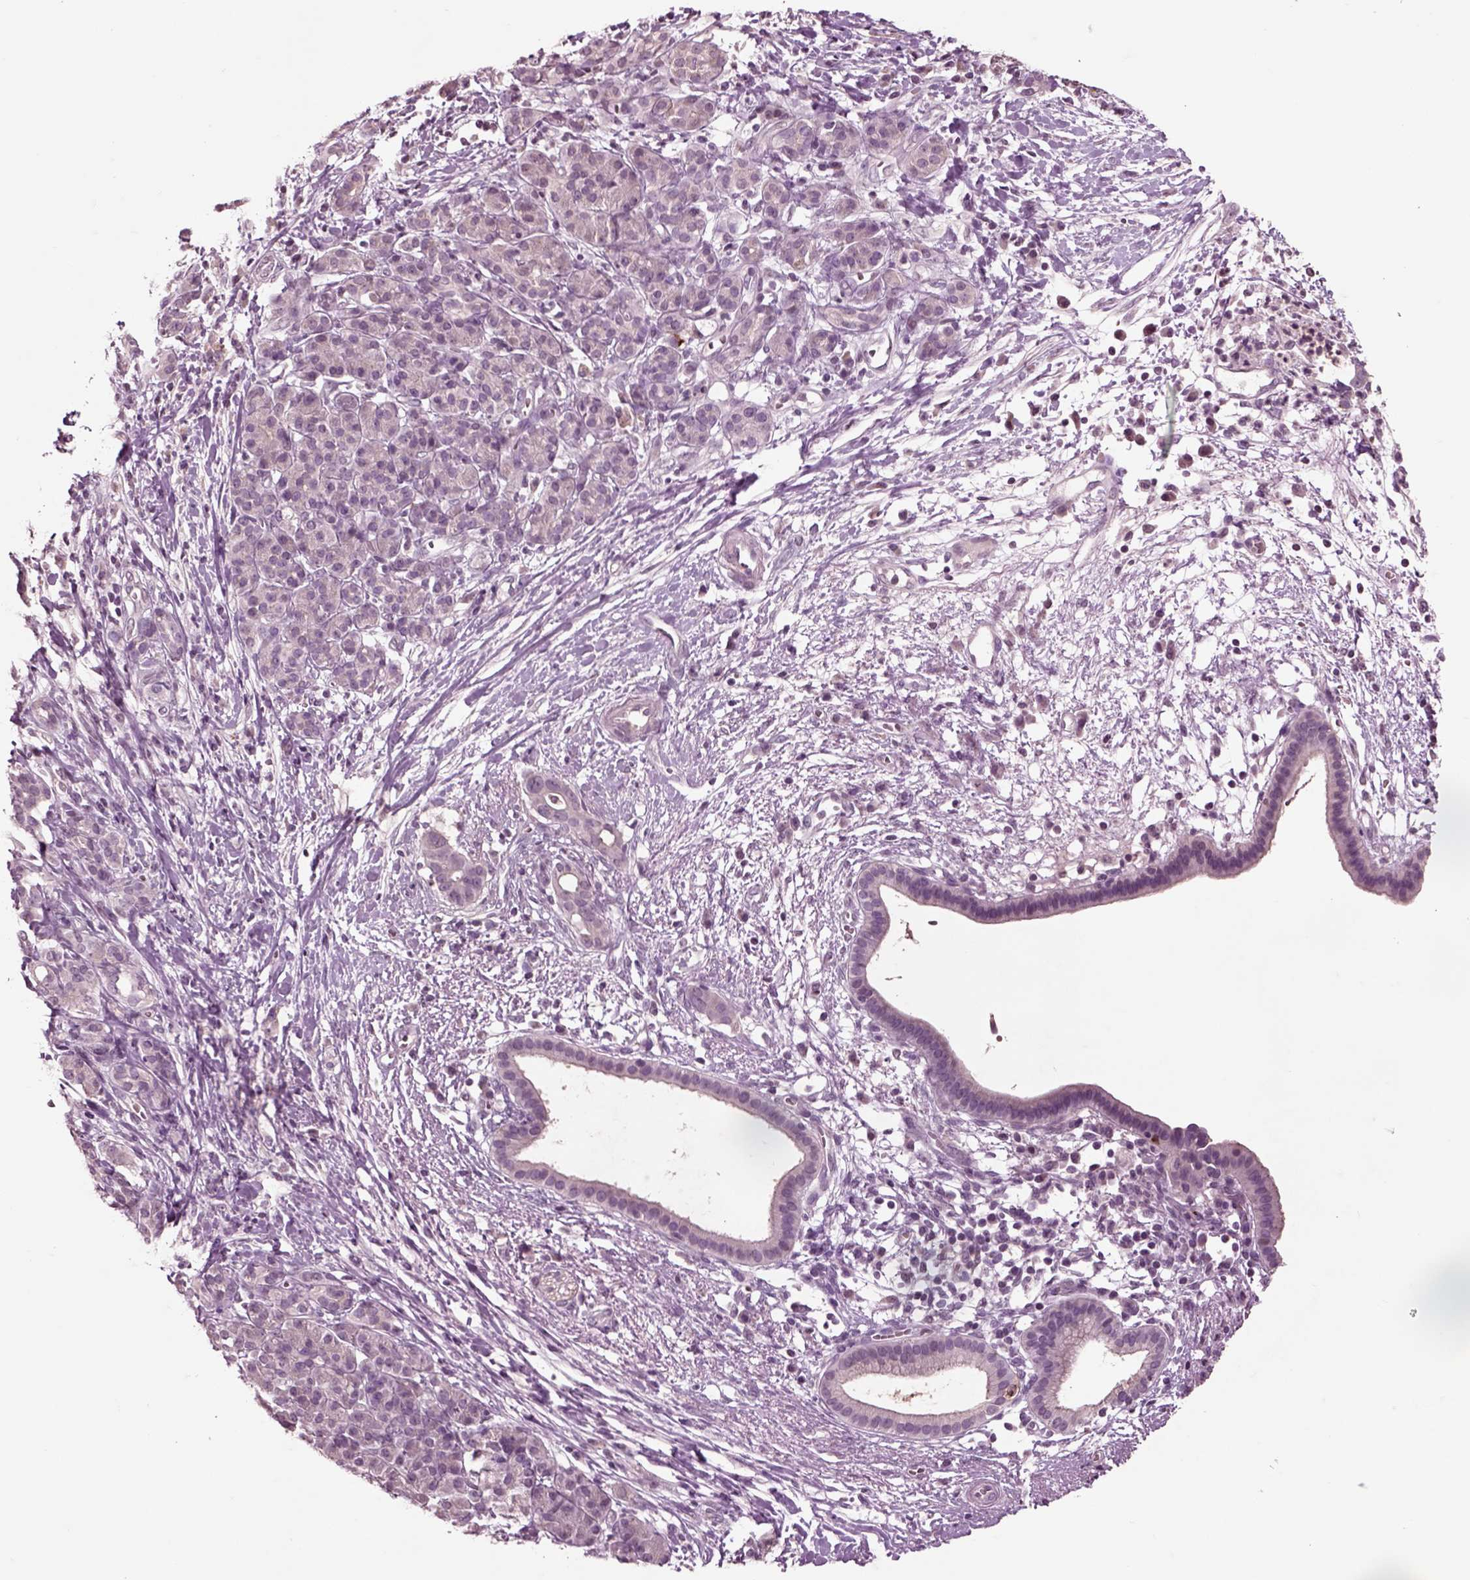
{"staining": {"intensity": "negative", "quantity": "none", "location": "none"}, "tissue": "pancreatic cancer", "cell_type": "Tumor cells", "image_type": "cancer", "snomed": [{"axis": "morphology", "description": "Adenocarcinoma, NOS"}, {"axis": "topography", "description": "Pancreas"}], "caption": "A histopathology image of human adenocarcinoma (pancreatic) is negative for staining in tumor cells.", "gene": "CHGB", "patient": {"sex": "male", "age": 61}}